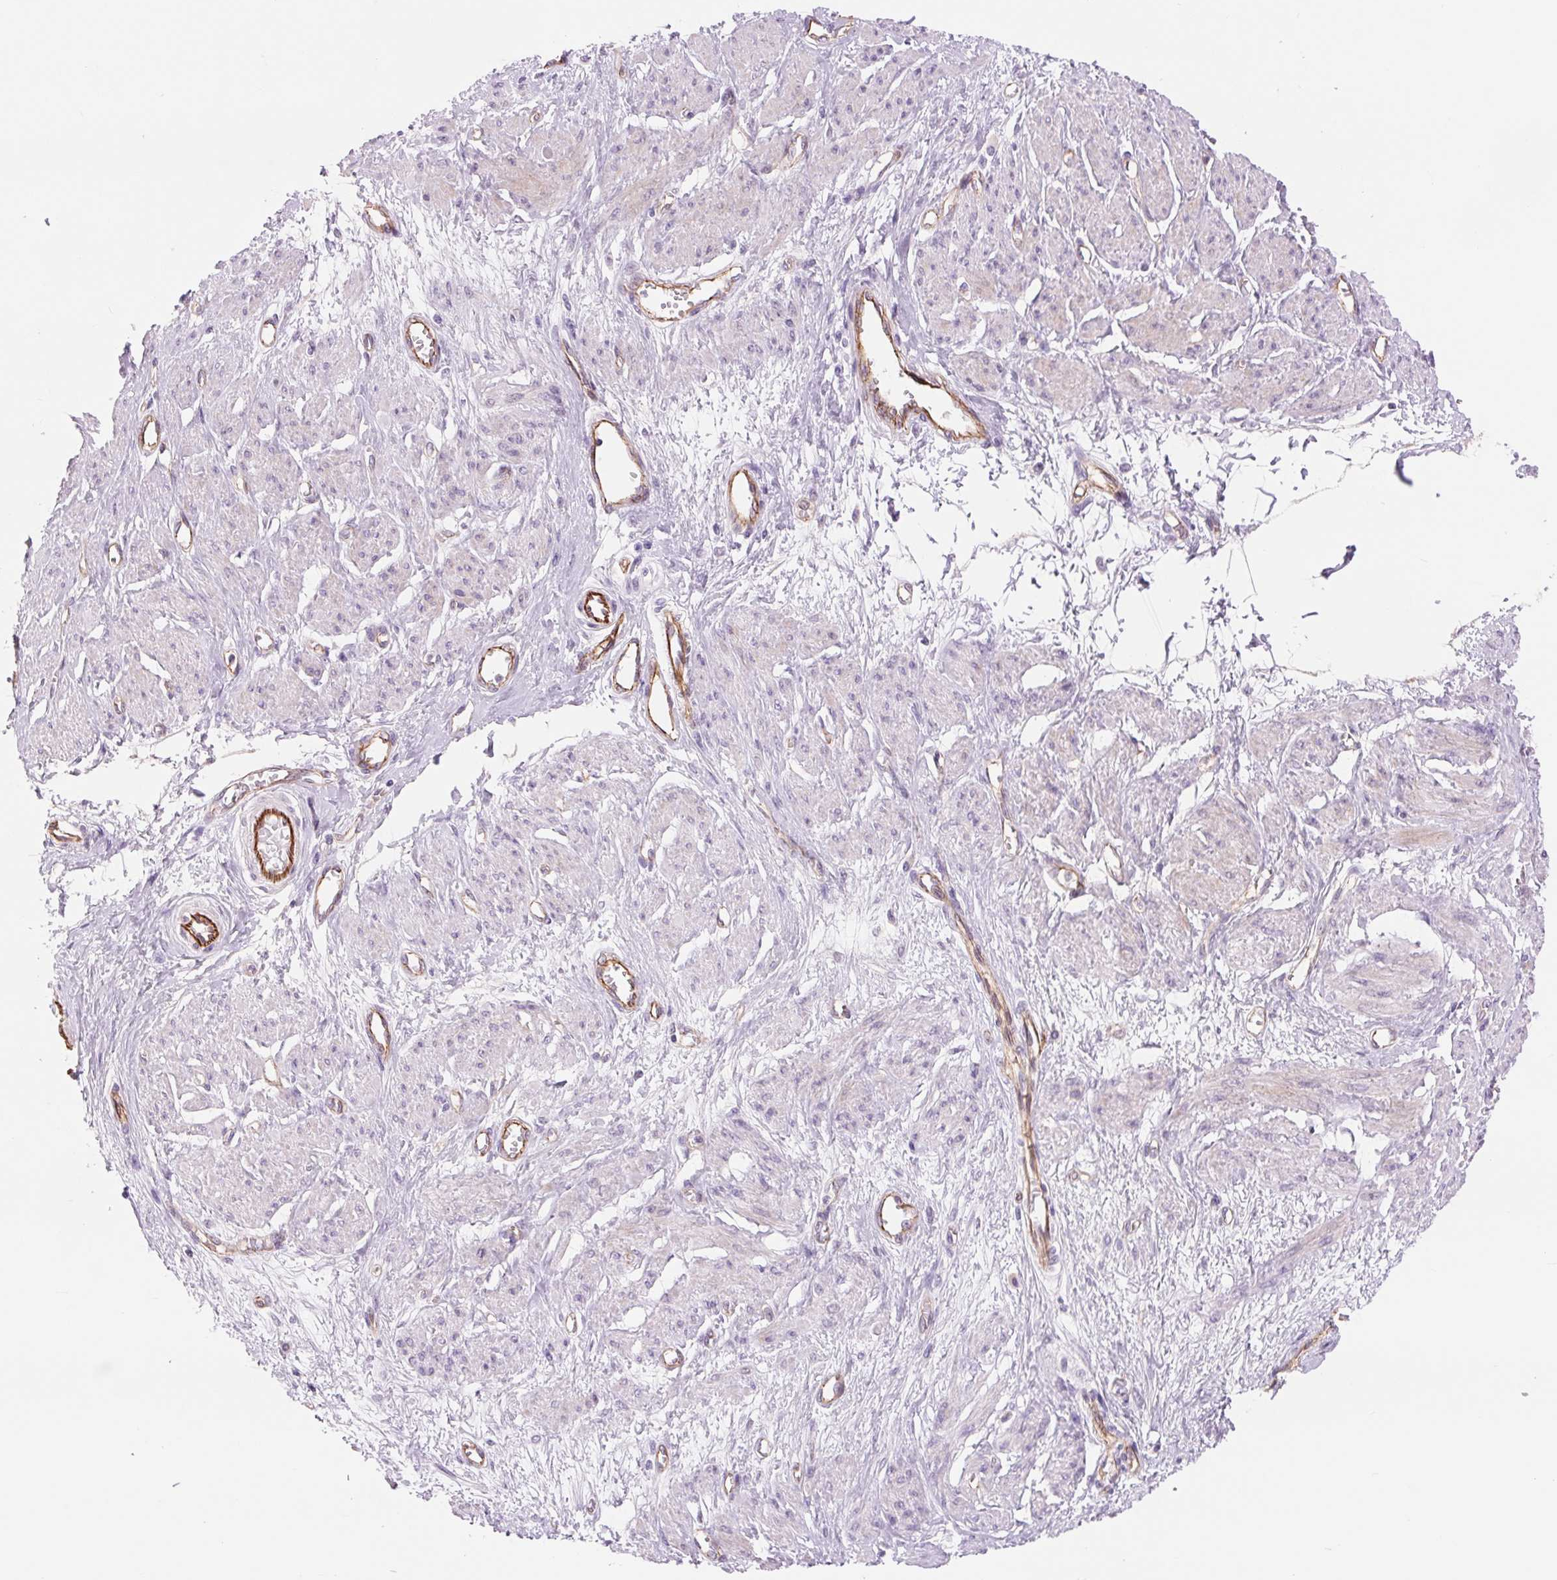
{"staining": {"intensity": "weak", "quantity": "25%-75%", "location": "cytoplasmic/membranous"}, "tissue": "smooth muscle", "cell_type": "Smooth muscle cells", "image_type": "normal", "snomed": [{"axis": "morphology", "description": "Normal tissue, NOS"}, {"axis": "topography", "description": "Smooth muscle"}, {"axis": "topography", "description": "Uterus"}], "caption": "Immunohistochemistry of unremarkable human smooth muscle displays low levels of weak cytoplasmic/membranous staining in about 25%-75% of smooth muscle cells.", "gene": "DIXDC1", "patient": {"sex": "female", "age": 39}}